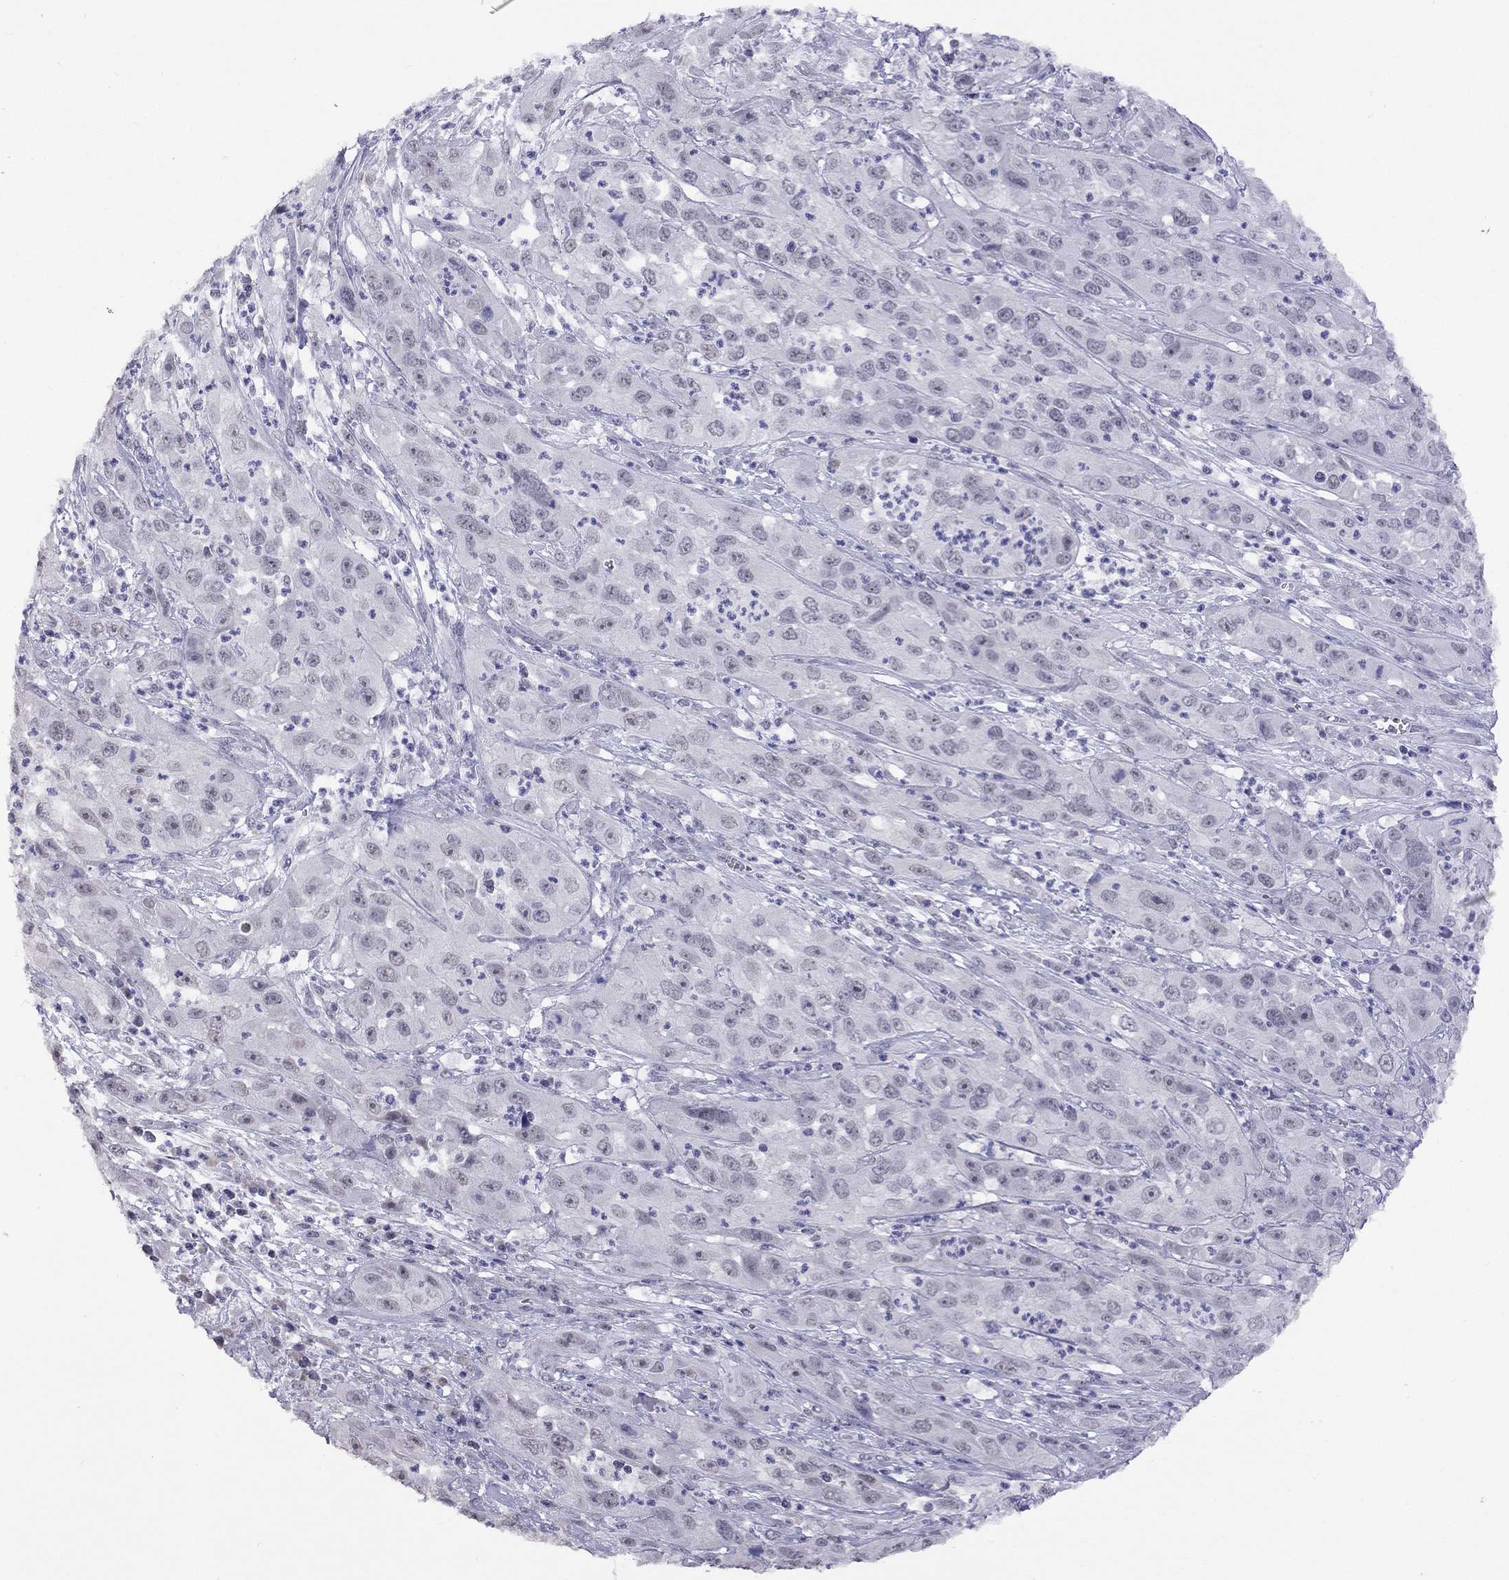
{"staining": {"intensity": "negative", "quantity": "none", "location": "none"}, "tissue": "cervical cancer", "cell_type": "Tumor cells", "image_type": "cancer", "snomed": [{"axis": "morphology", "description": "Squamous cell carcinoma, NOS"}, {"axis": "topography", "description": "Cervix"}], "caption": "Immunohistochemical staining of human cervical cancer reveals no significant positivity in tumor cells. (Brightfield microscopy of DAB immunohistochemistry (IHC) at high magnification).", "gene": "HES5", "patient": {"sex": "female", "age": 32}}